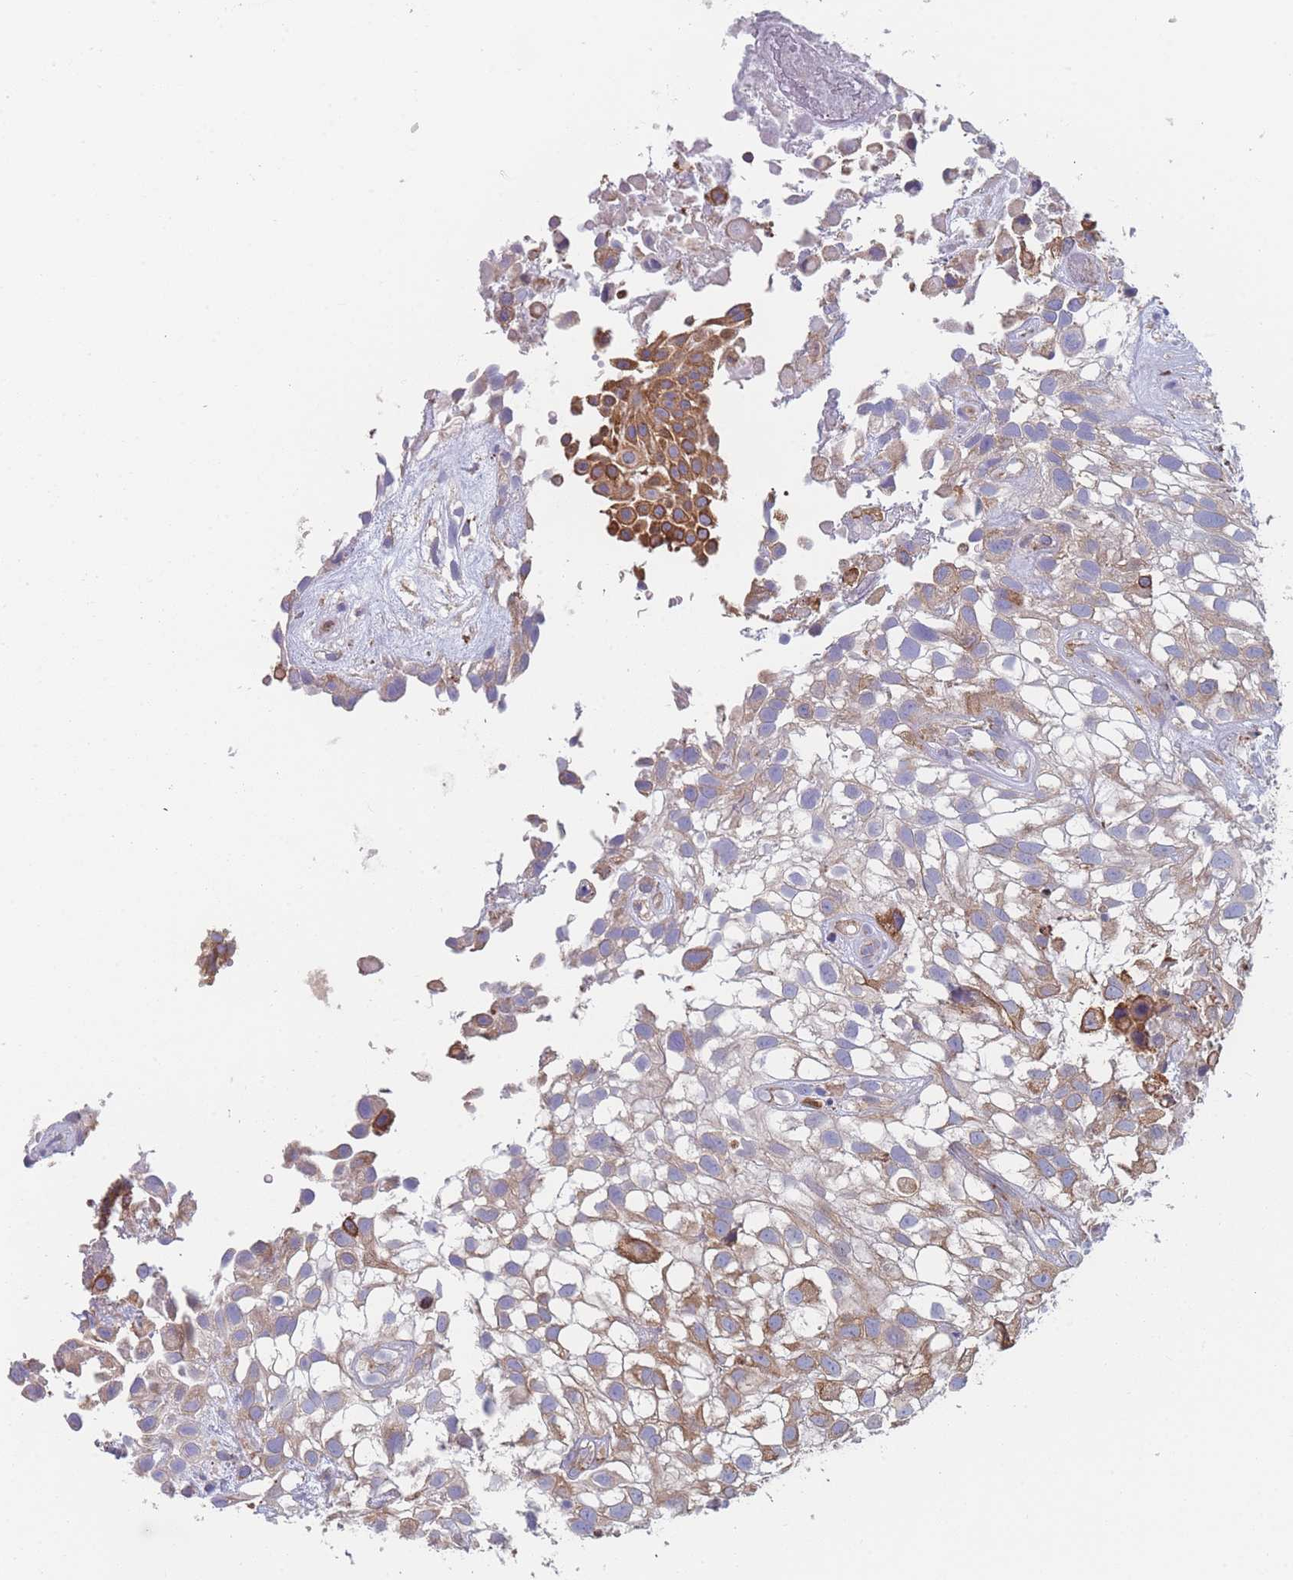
{"staining": {"intensity": "moderate", "quantity": "25%-75%", "location": "cytoplasmic/membranous"}, "tissue": "urothelial cancer", "cell_type": "Tumor cells", "image_type": "cancer", "snomed": [{"axis": "morphology", "description": "Urothelial carcinoma, High grade"}, {"axis": "topography", "description": "Urinary bladder"}], "caption": "This micrograph shows IHC staining of high-grade urothelial carcinoma, with medium moderate cytoplasmic/membranous expression in approximately 25%-75% of tumor cells.", "gene": "OR7C2", "patient": {"sex": "male", "age": 56}}